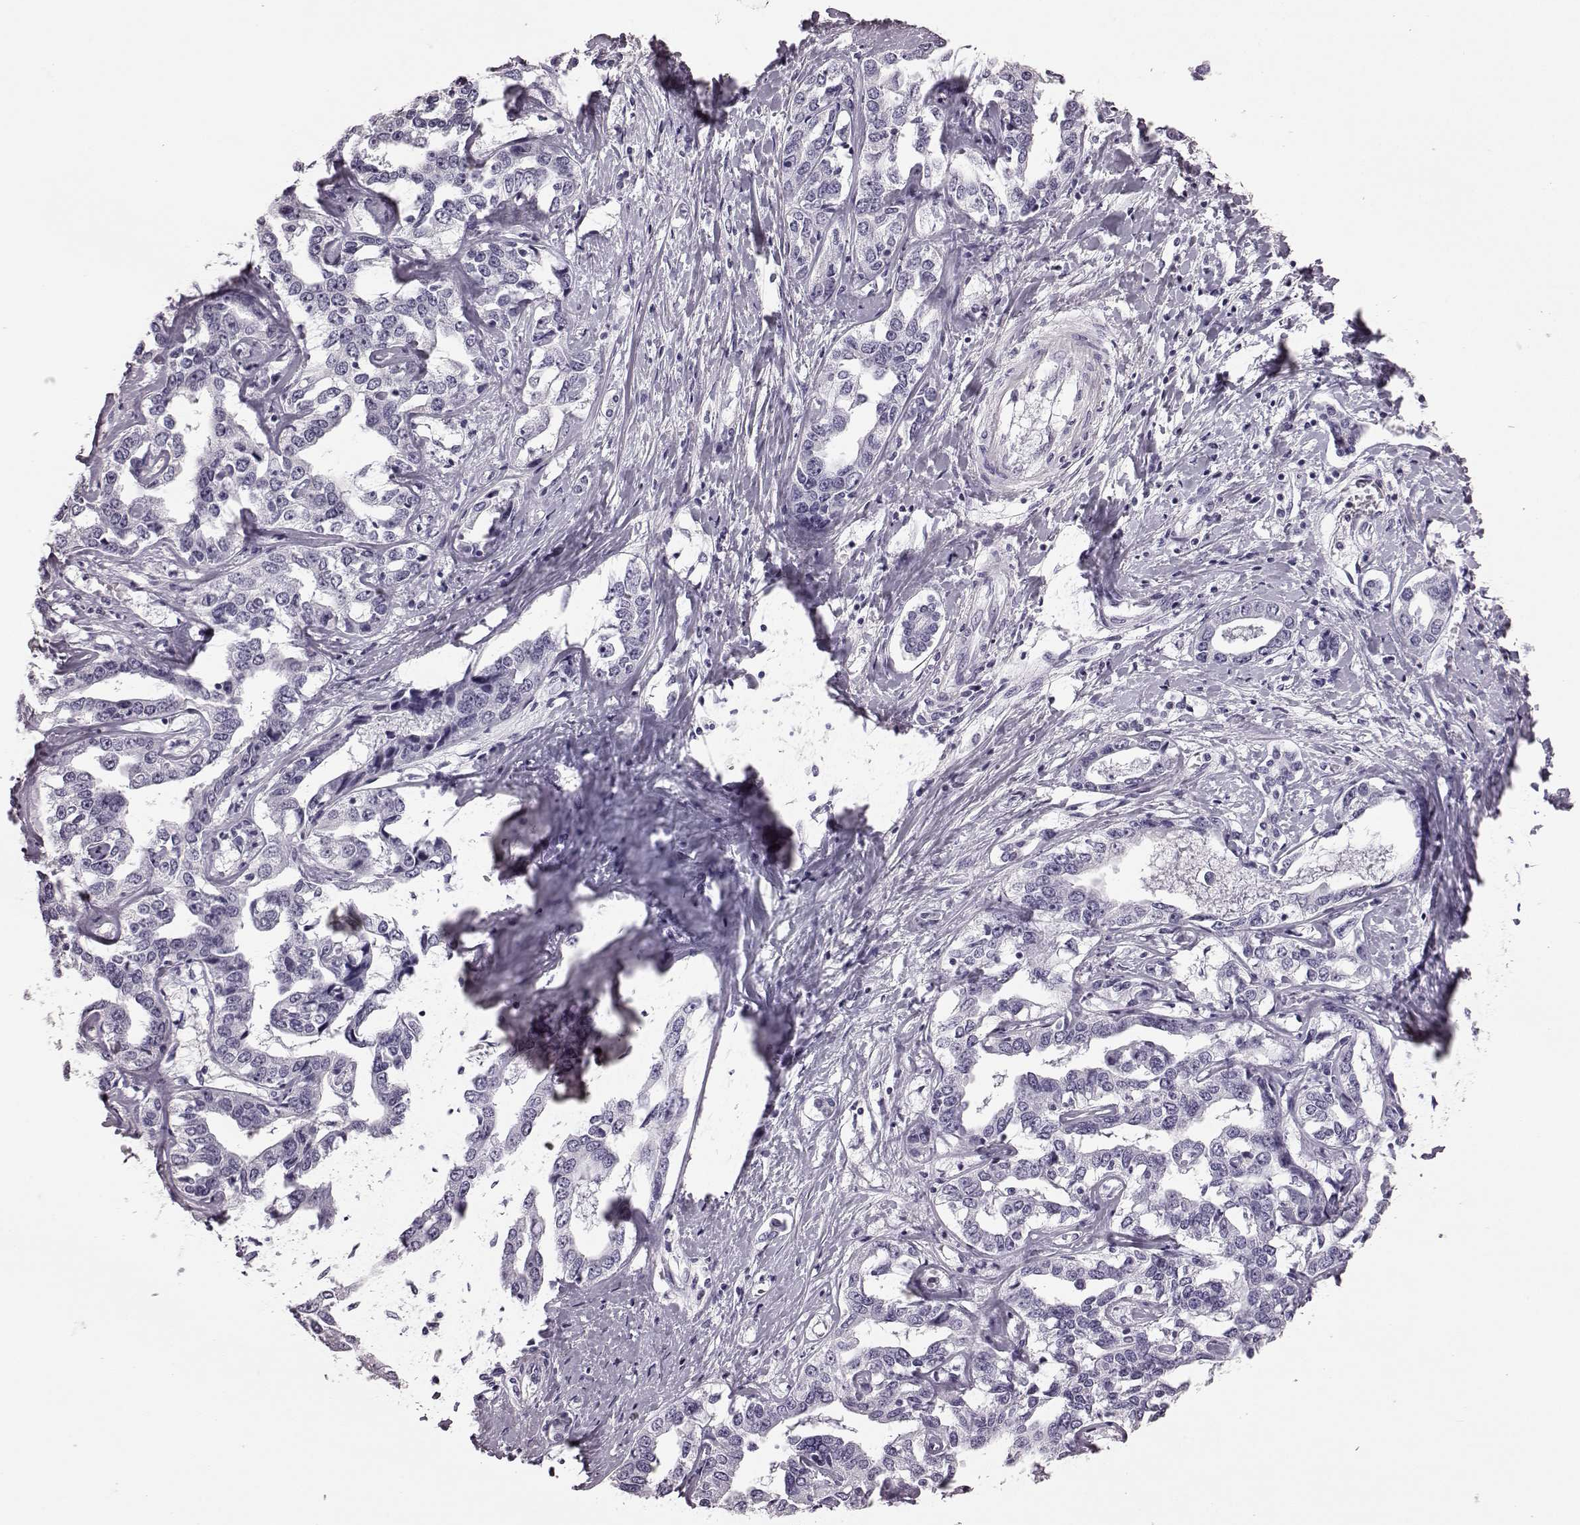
{"staining": {"intensity": "negative", "quantity": "none", "location": "none"}, "tissue": "liver cancer", "cell_type": "Tumor cells", "image_type": "cancer", "snomed": [{"axis": "morphology", "description": "Cholangiocarcinoma"}, {"axis": "topography", "description": "Liver"}], "caption": "This is an IHC micrograph of liver cancer. There is no staining in tumor cells.", "gene": "AIPL1", "patient": {"sex": "male", "age": 59}}